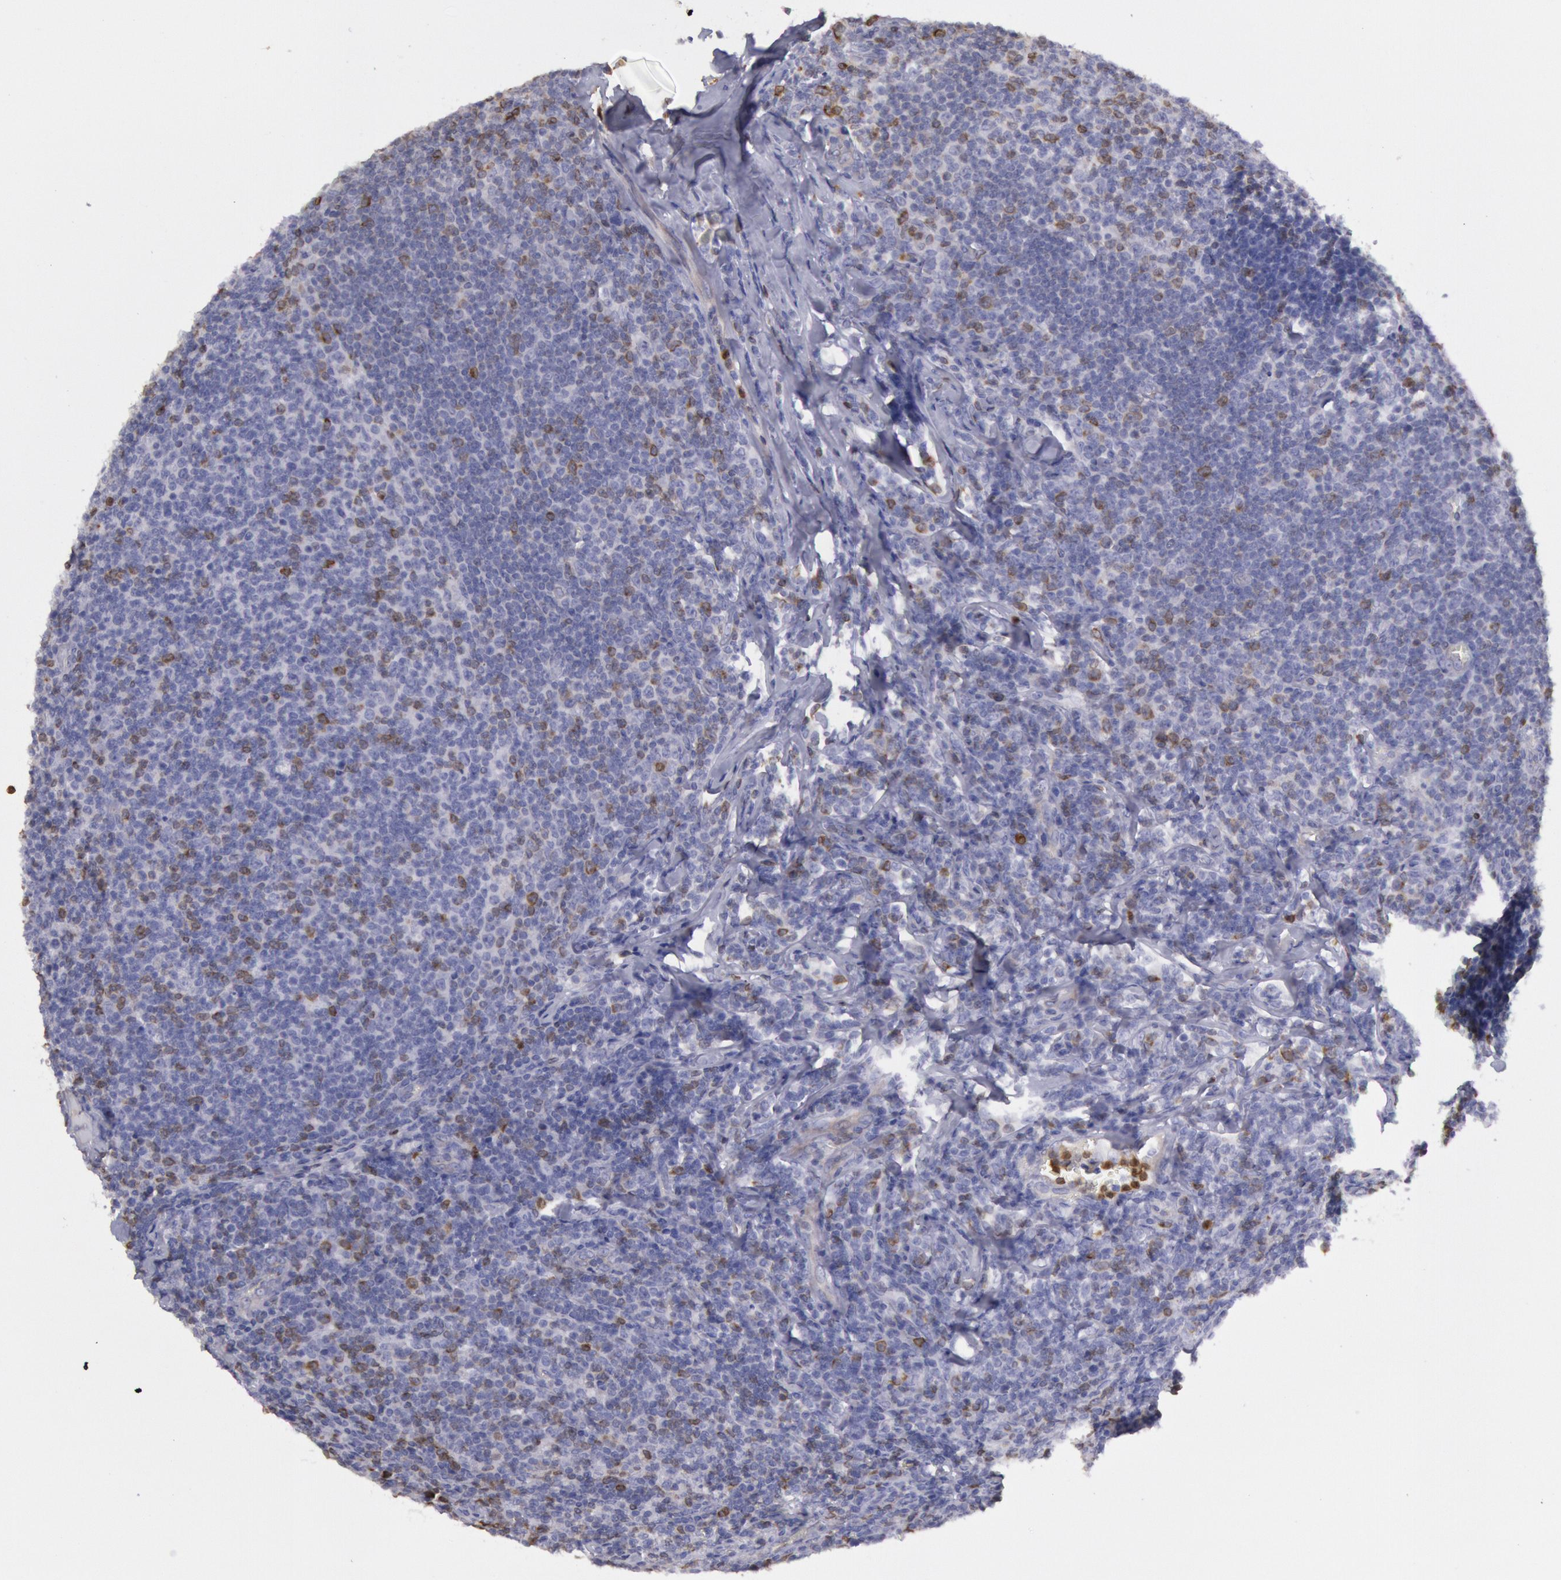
{"staining": {"intensity": "negative", "quantity": "none", "location": "none"}, "tissue": "lymphoma", "cell_type": "Tumor cells", "image_type": "cancer", "snomed": [{"axis": "morphology", "description": "Malignant lymphoma, non-Hodgkin's type, Low grade"}, {"axis": "topography", "description": "Lymph node"}], "caption": "Photomicrograph shows no protein staining in tumor cells of malignant lymphoma, non-Hodgkin's type (low-grade) tissue.", "gene": "RAB27A", "patient": {"sex": "male", "age": 74}}